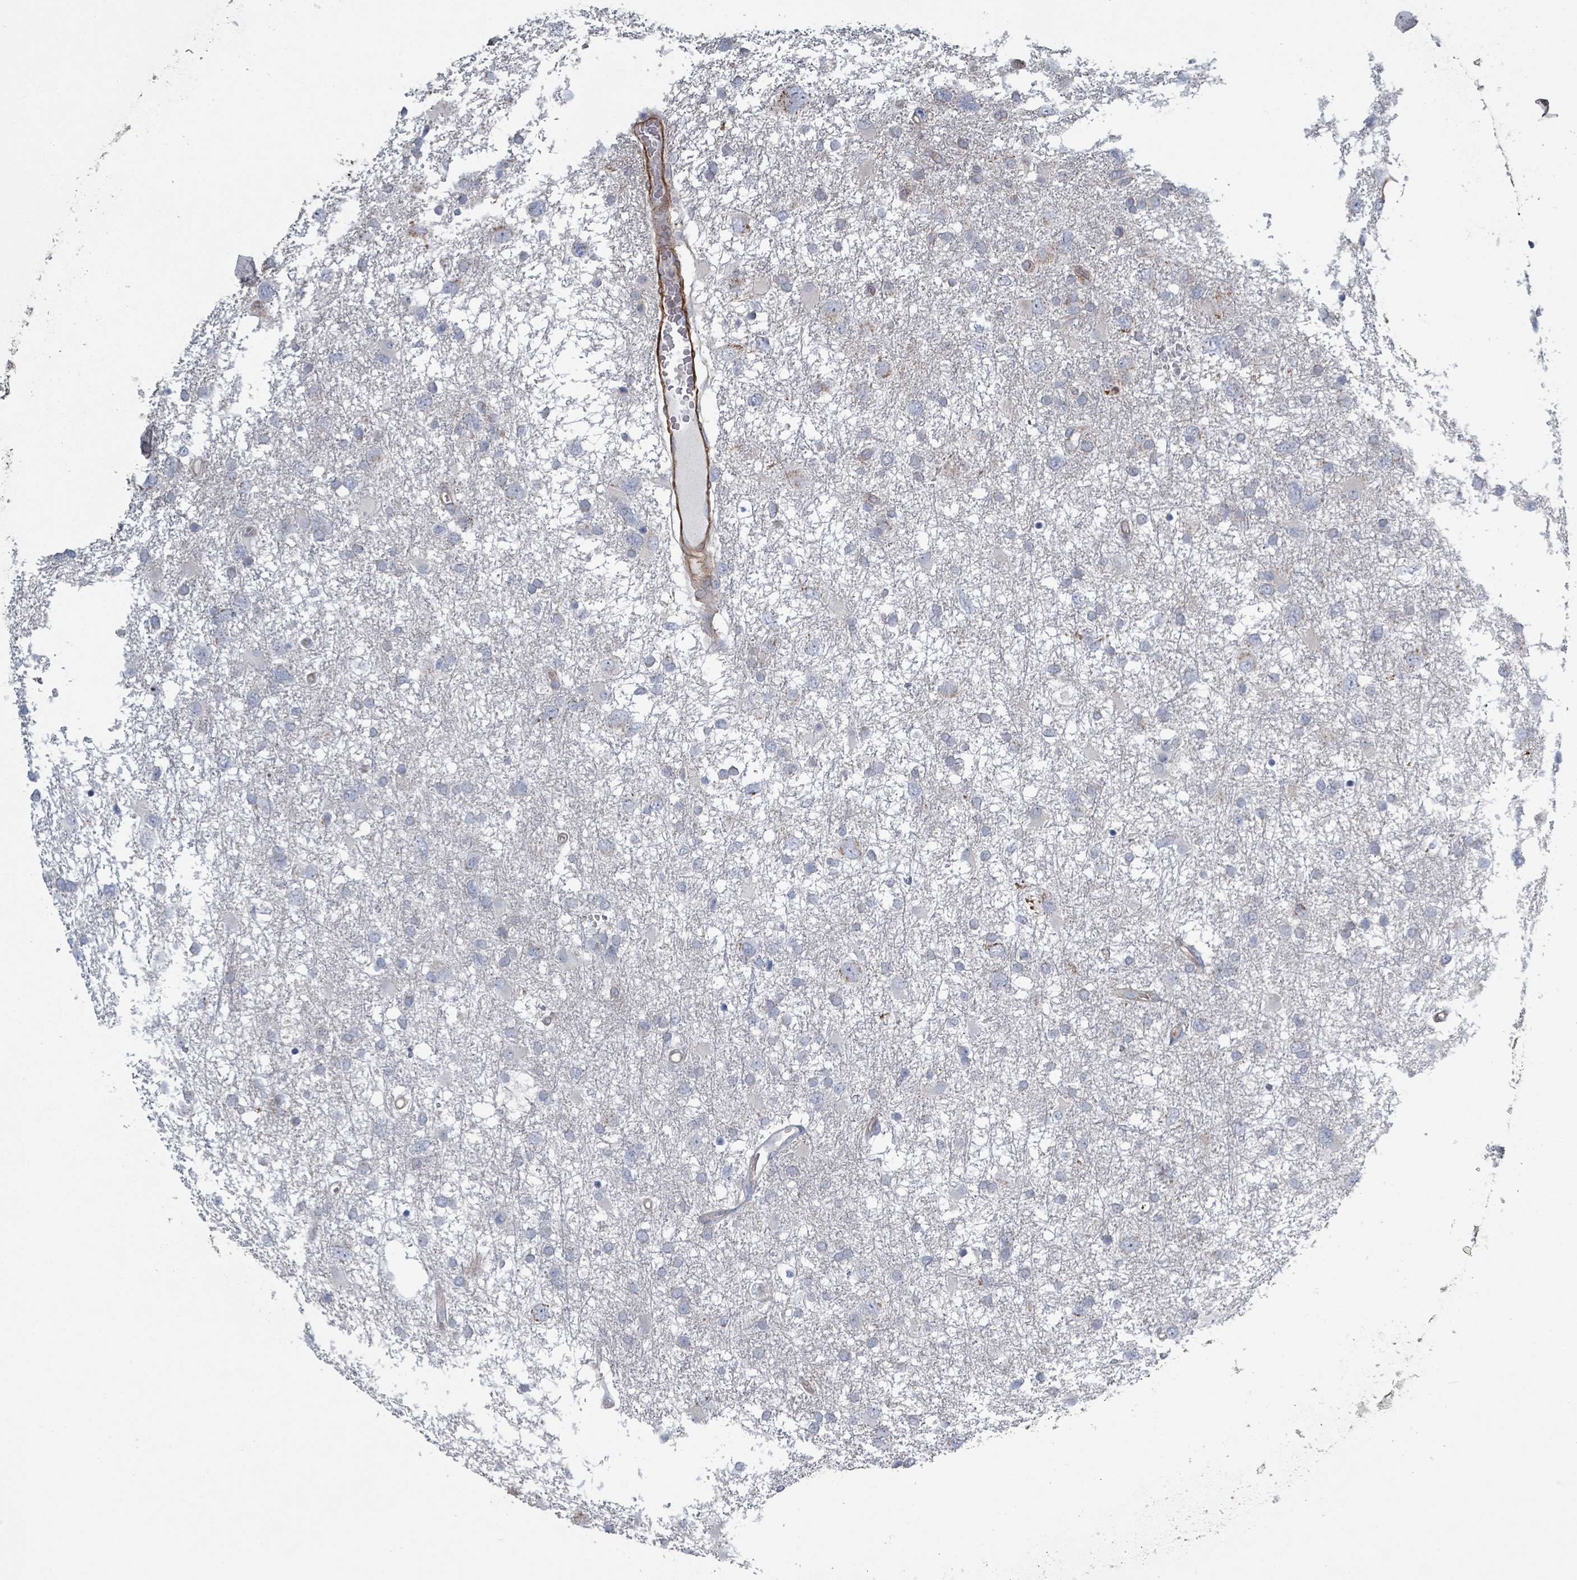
{"staining": {"intensity": "negative", "quantity": "none", "location": "none"}, "tissue": "glioma", "cell_type": "Tumor cells", "image_type": "cancer", "snomed": [{"axis": "morphology", "description": "Glioma, malignant, High grade"}, {"axis": "topography", "description": "Brain"}], "caption": "Immunohistochemistry micrograph of neoplastic tissue: human malignant high-grade glioma stained with DAB displays no significant protein expression in tumor cells. (Stains: DAB immunohistochemistry with hematoxylin counter stain, Microscopy: brightfield microscopy at high magnification).", "gene": "ADCK1", "patient": {"sex": "male", "age": 61}}